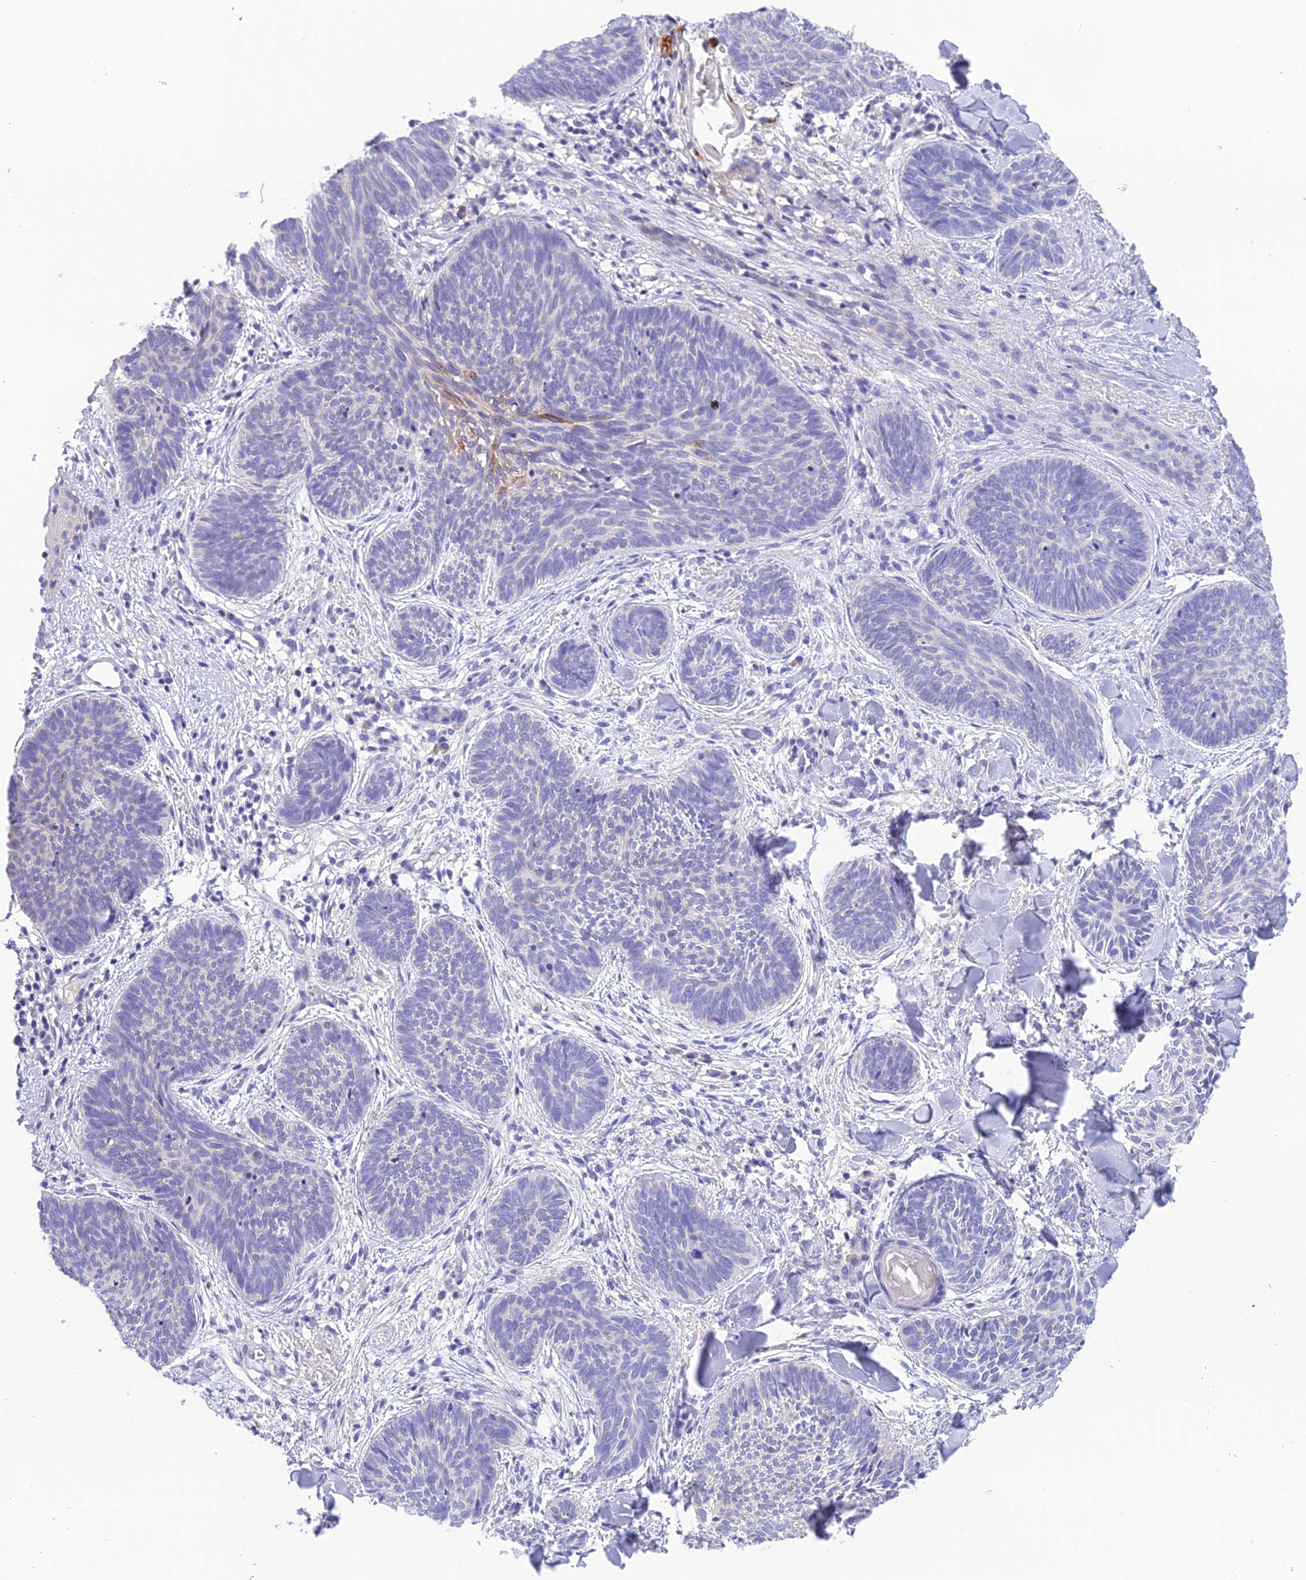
{"staining": {"intensity": "negative", "quantity": "none", "location": "none"}, "tissue": "skin cancer", "cell_type": "Tumor cells", "image_type": "cancer", "snomed": [{"axis": "morphology", "description": "Basal cell carcinoma"}, {"axis": "topography", "description": "Skin"}], "caption": "This is a photomicrograph of immunohistochemistry staining of skin basal cell carcinoma, which shows no expression in tumor cells.", "gene": "KIAA0408", "patient": {"sex": "female", "age": 81}}